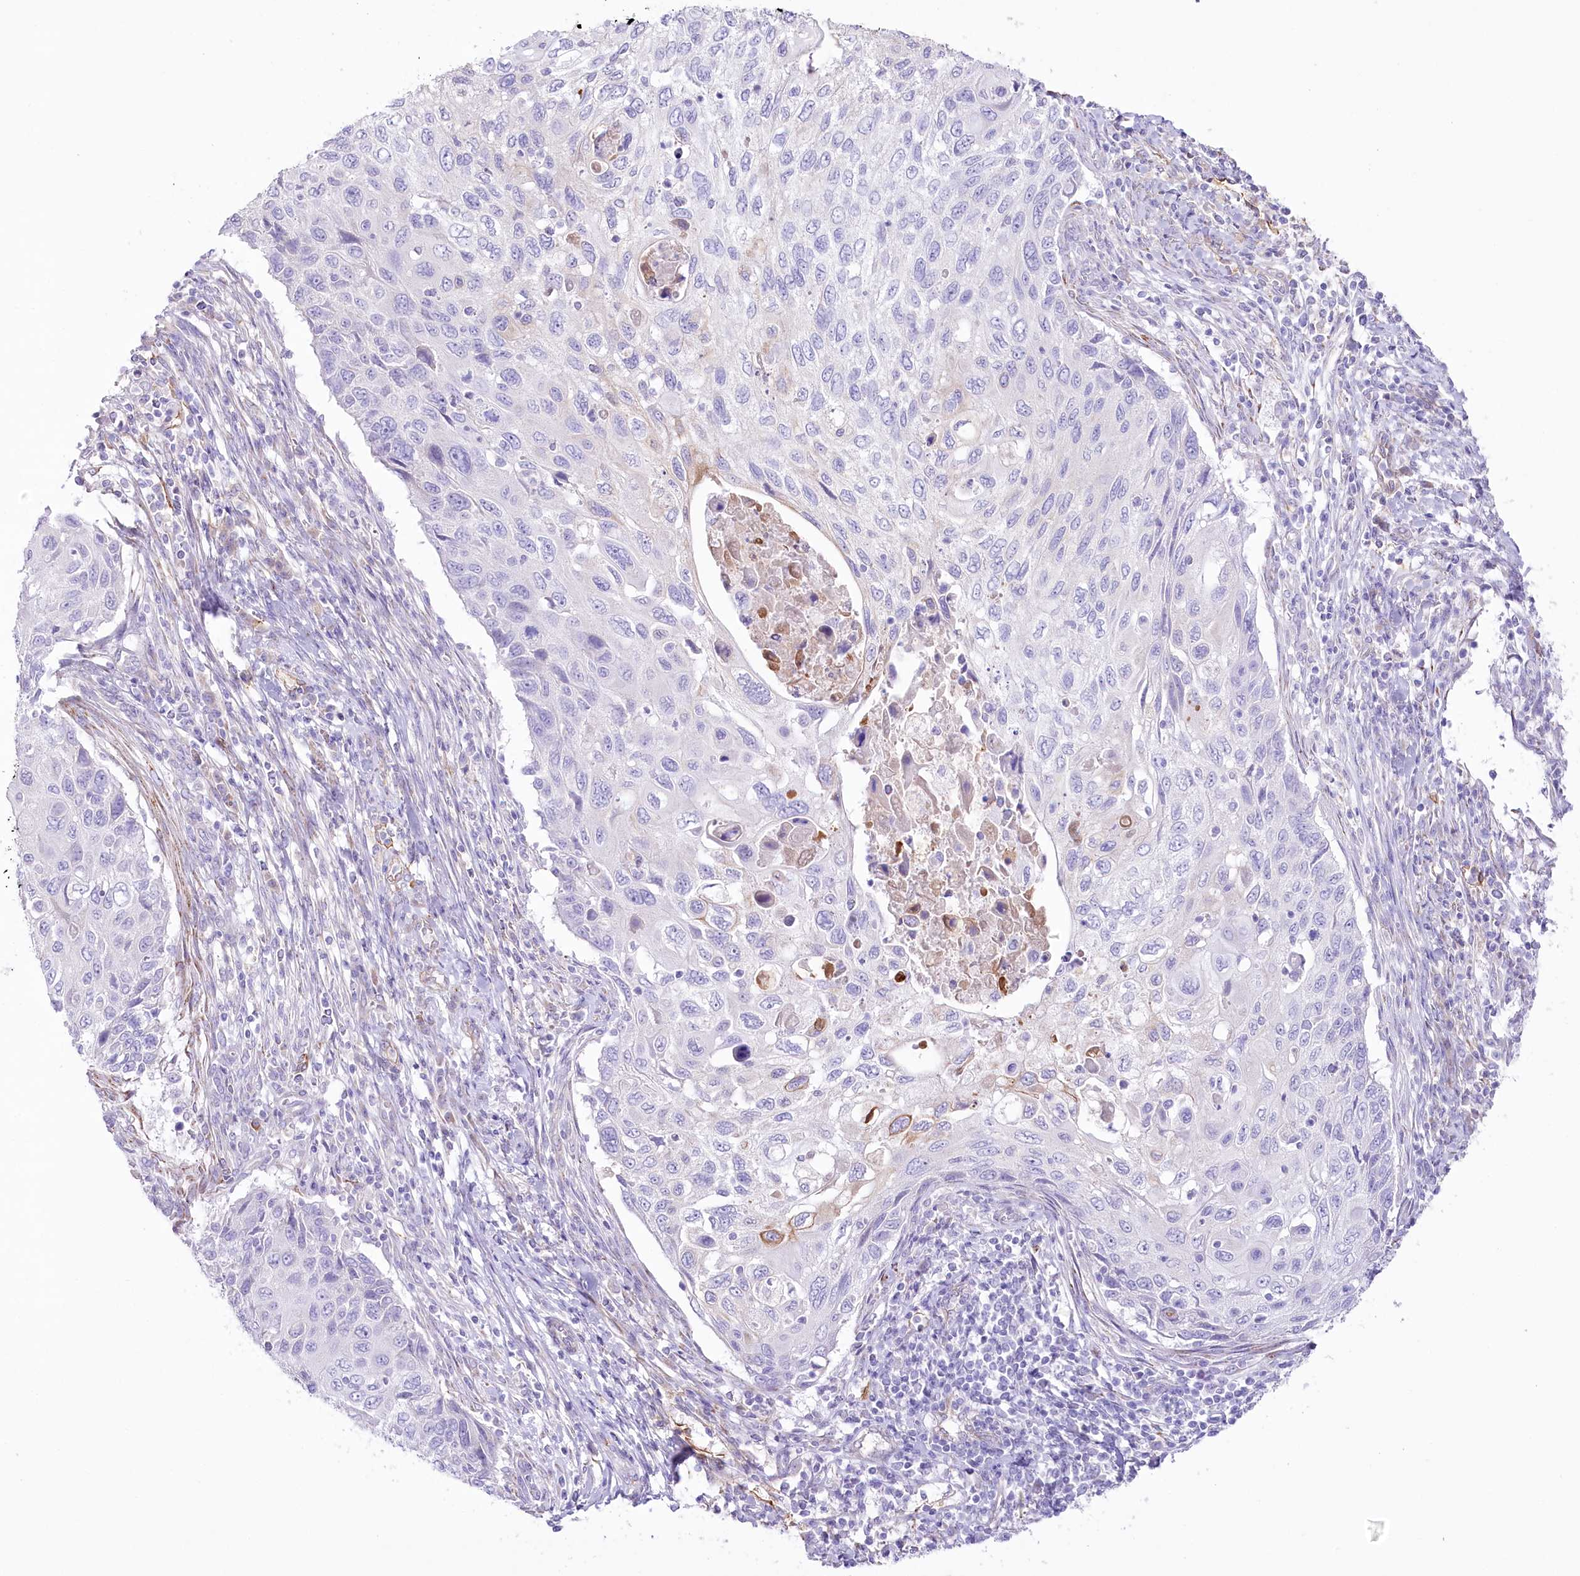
{"staining": {"intensity": "negative", "quantity": "none", "location": "none"}, "tissue": "cervical cancer", "cell_type": "Tumor cells", "image_type": "cancer", "snomed": [{"axis": "morphology", "description": "Squamous cell carcinoma, NOS"}, {"axis": "topography", "description": "Cervix"}], "caption": "There is no significant expression in tumor cells of cervical squamous cell carcinoma.", "gene": "SLC39A10", "patient": {"sex": "female", "age": 70}}